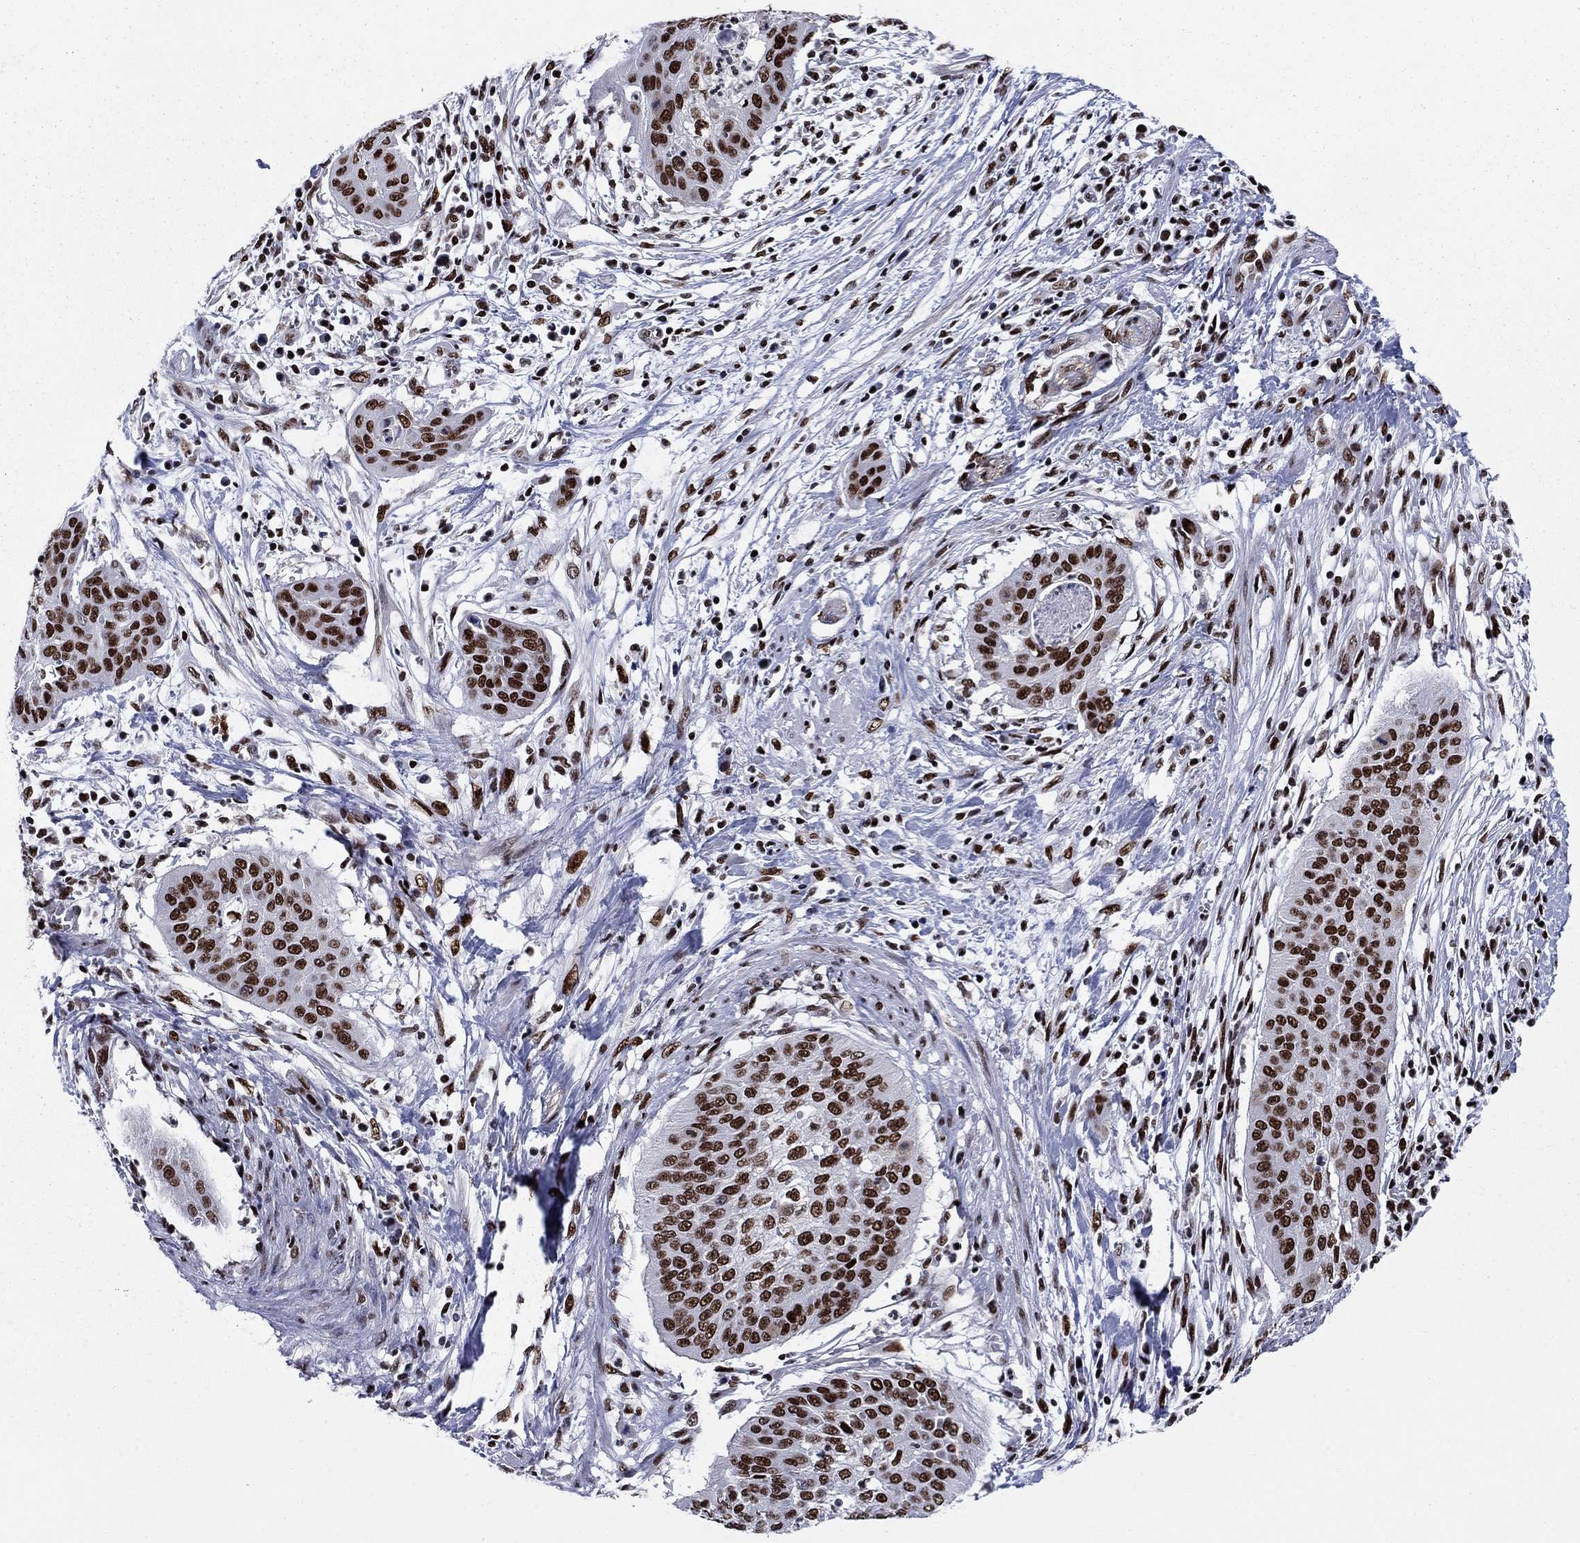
{"staining": {"intensity": "strong", "quantity": ">75%", "location": "nuclear"}, "tissue": "cervical cancer", "cell_type": "Tumor cells", "image_type": "cancer", "snomed": [{"axis": "morphology", "description": "Squamous cell carcinoma, NOS"}, {"axis": "topography", "description": "Cervix"}], "caption": "A brown stain shows strong nuclear staining of a protein in human cervical cancer (squamous cell carcinoma) tumor cells.", "gene": "RPRD1B", "patient": {"sex": "female", "age": 39}}